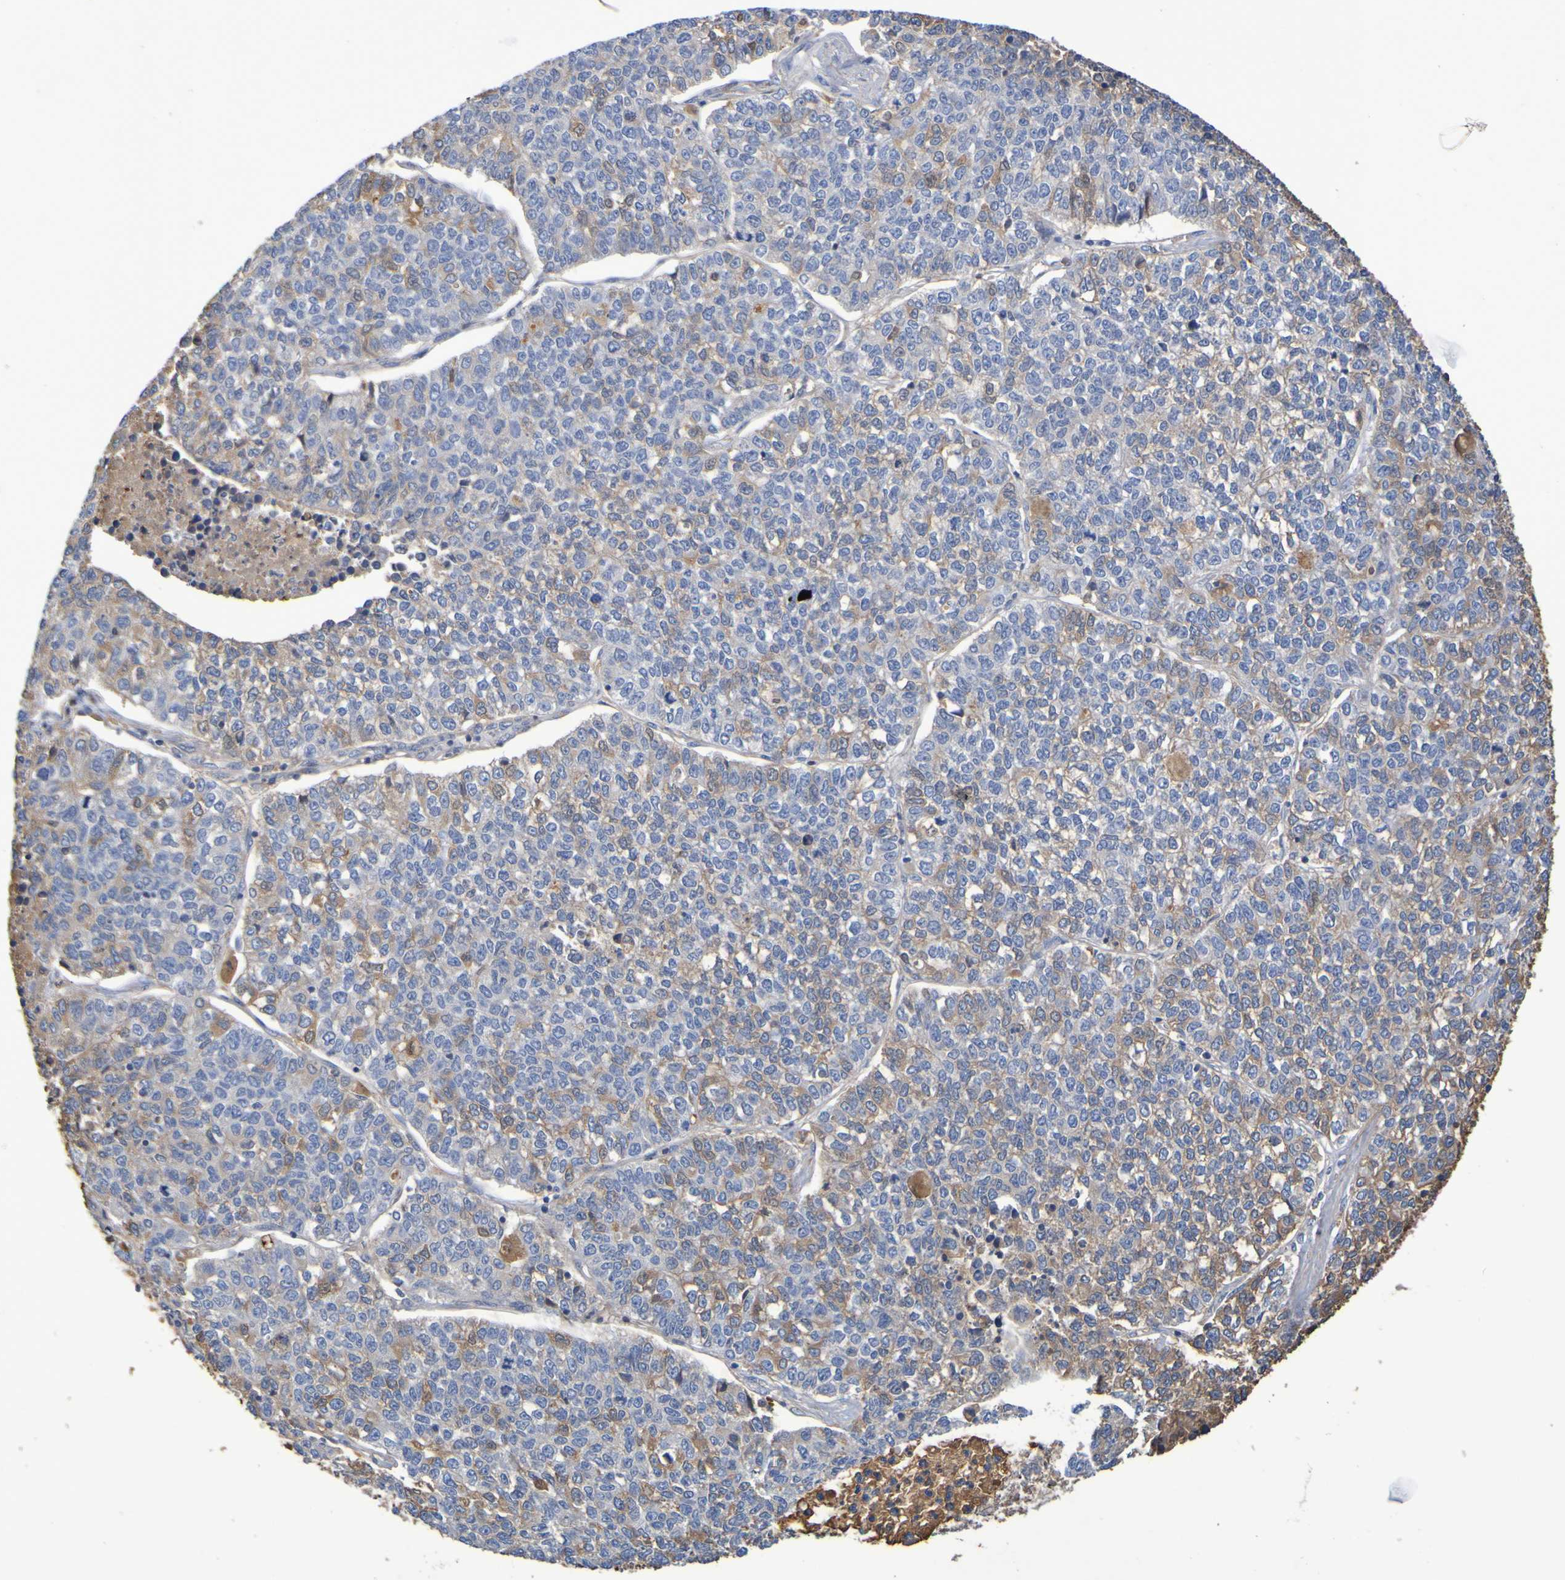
{"staining": {"intensity": "moderate", "quantity": "25%-75%", "location": "cytoplasmic/membranous"}, "tissue": "lung cancer", "cell_type": "Tumor cells", "image_type": "cancer", "snomed": [{"axis": "morphology", "description": "Adenocarcinoma, NOS"}, {"axis": "topography", "description": "Lung"}], "caption": "Tumor cells reveal moderate cytoplasmic/membranous positivity in approximately 25%-75% of cells in lung adenocarcinoma.", "gene": "GAB3", "patient": {"sex": "male", "age": 49}}